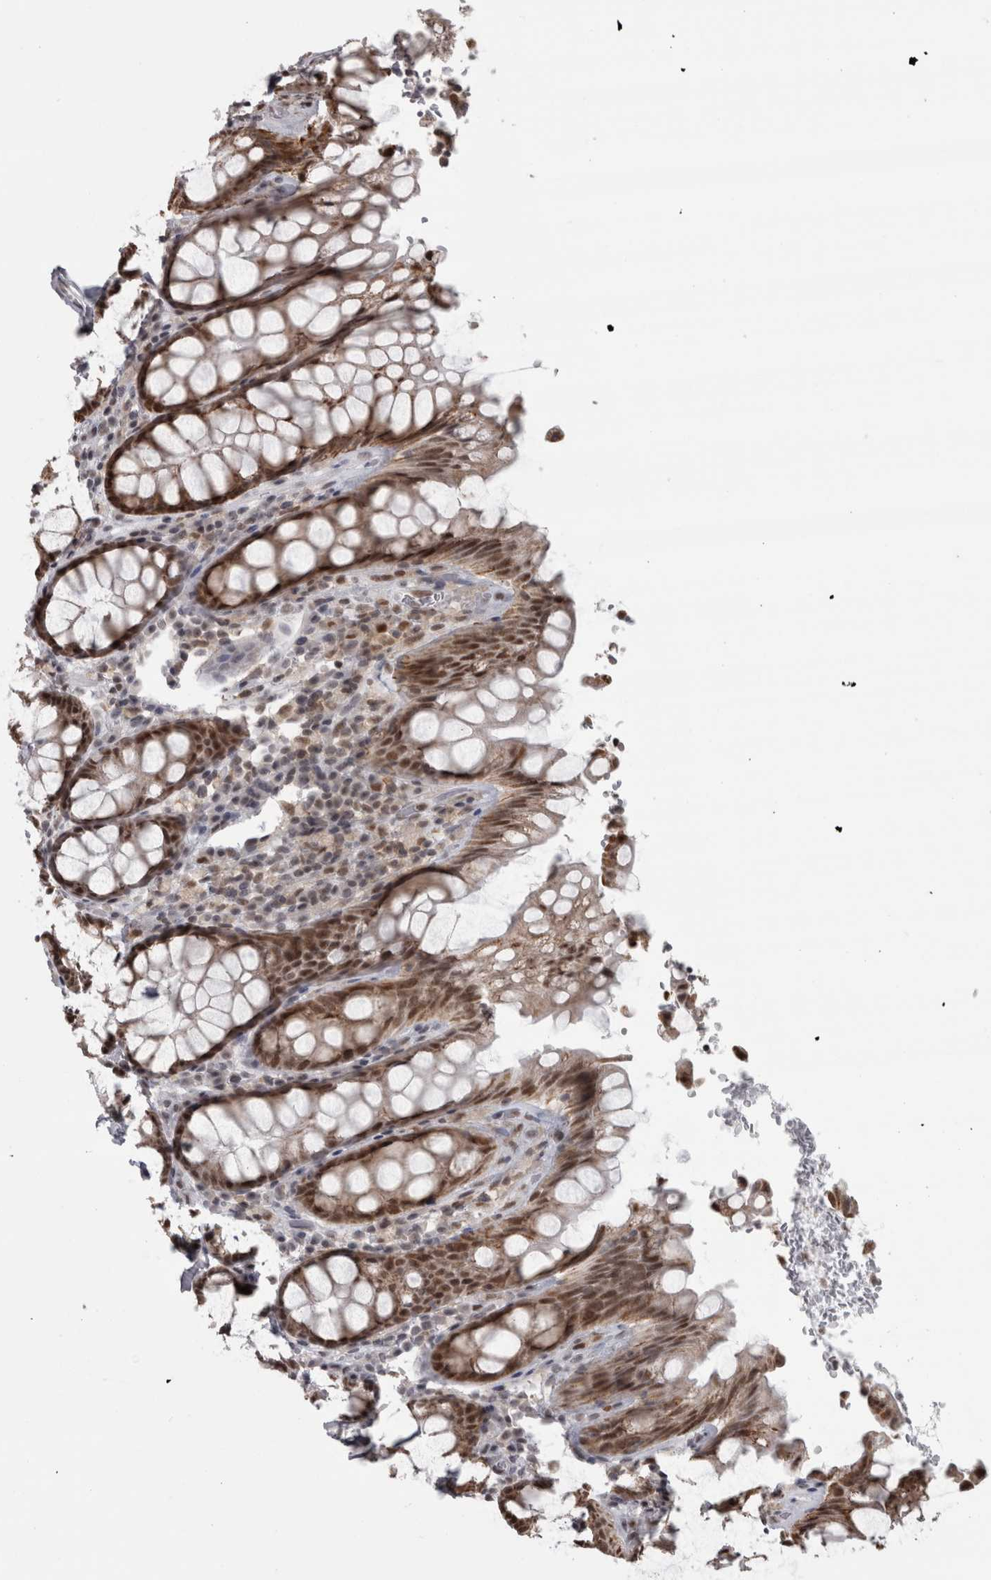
{"staining": {"intensity": "moderate", "quantity": ">75%", "location": "cytoplasmic/membranous,nuclear"}, "tissue": "rectum", "cell_type": "Glandular cells", "image_type": "normal", "snomed": [{"axis": "morphology", "description": "Normal tissue, NOS"}, {"axis": "topography", "description": "Rectum"}], "caption": "Immunohistochemical staining of unremarkable rectum shows moderate cytoplasmic/membranous,nuclear protein positivity in about >75% of glandular cells.", "gene": "MICU3", "patient": {"sex": "male", "age": 64}}